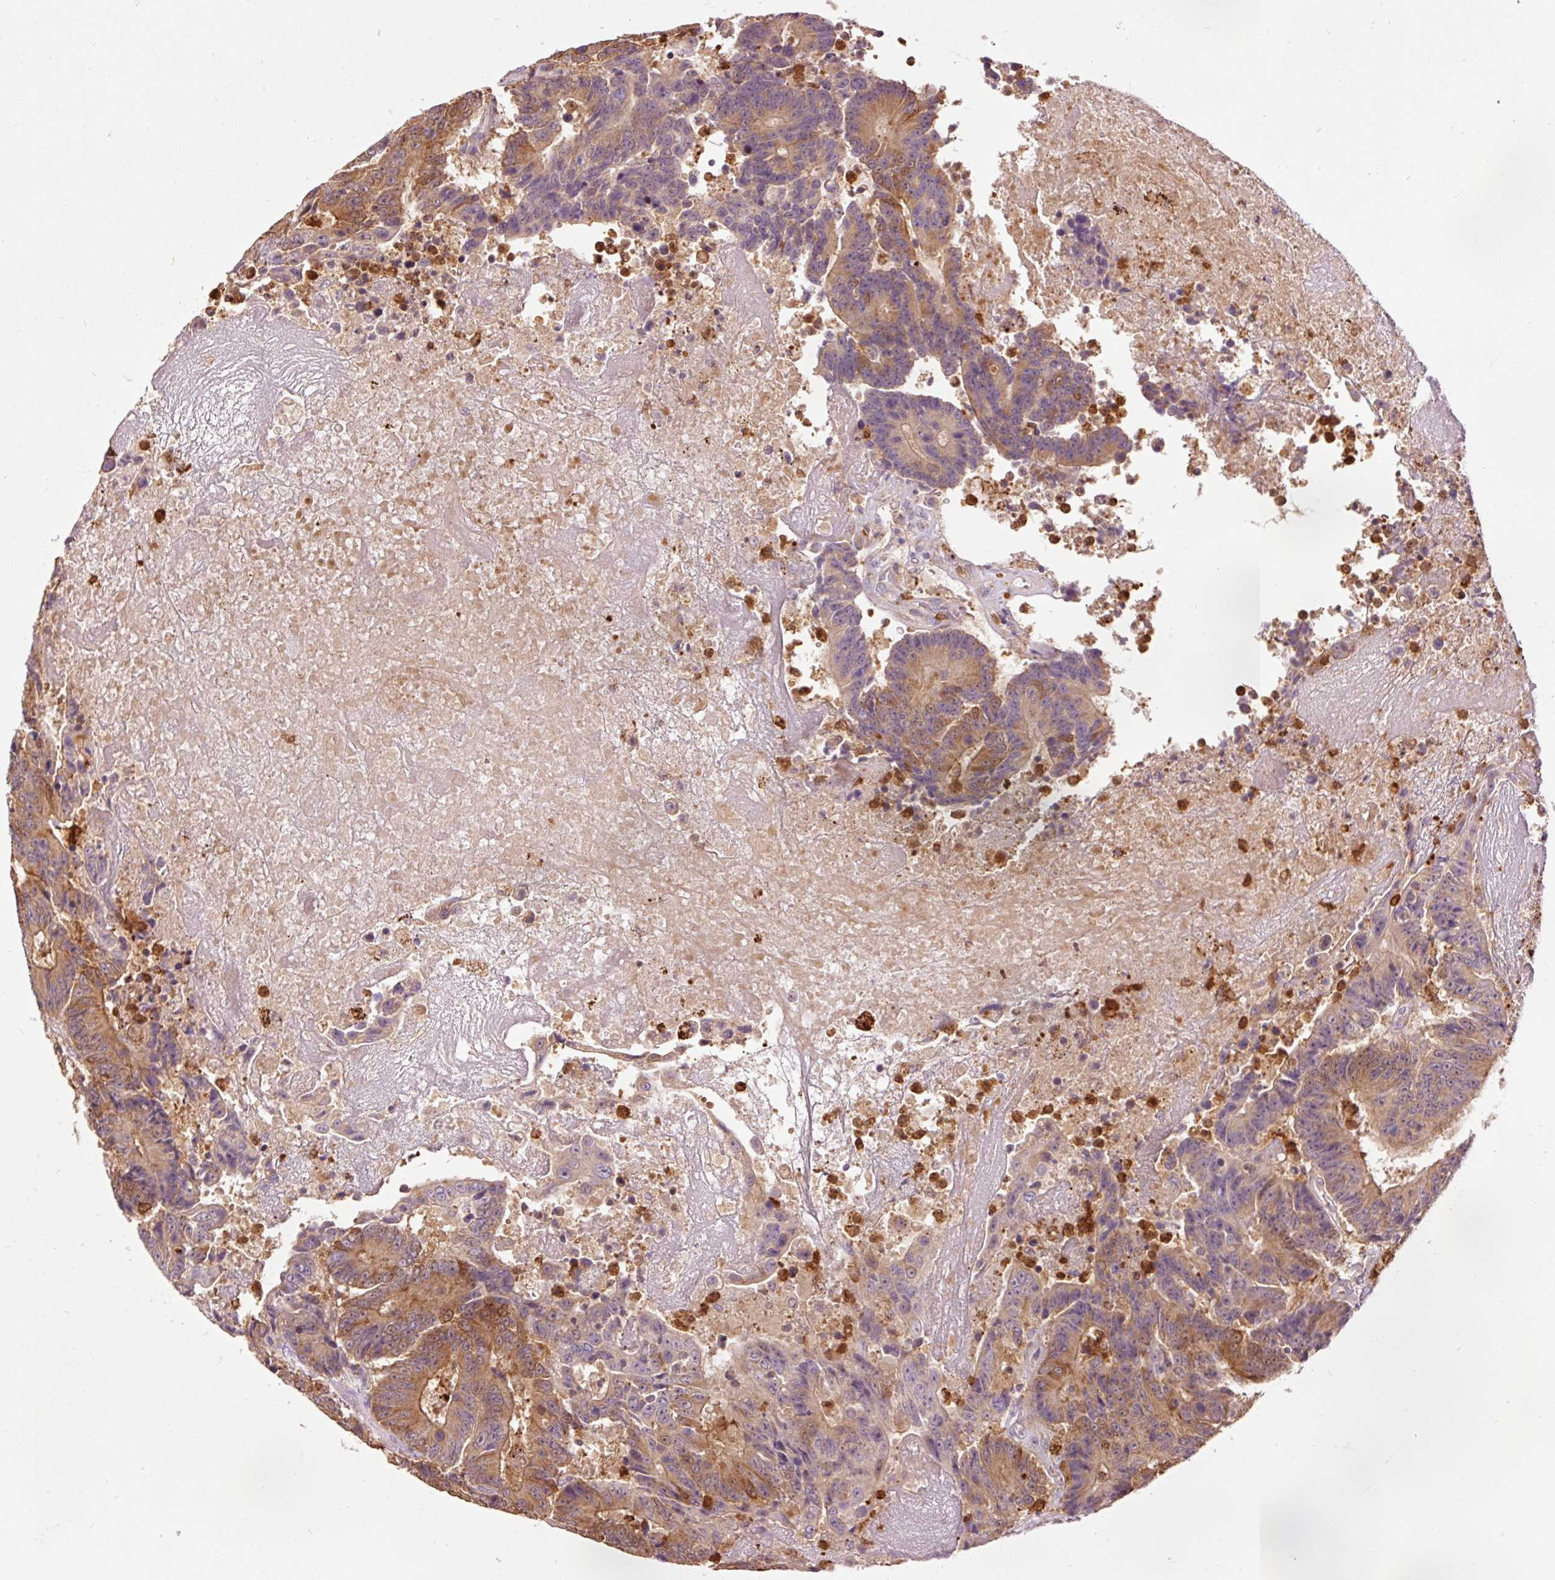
{"staining": {"intensity": "moderate", "quantity": ">75%", "location": "cytoplasmic/membranous"}, "tissue": "colorectal cancer", "cell_type": "Tumor cells", "image_type": "cancer", "snomed": [{"axis": "morphology", "description": "Adenocarcinoma, NOS"}, {"axis": "topography", "description": "Colon"}], "caption": "Protein positivity by immunohistochemistry (IHC) reveals moderate cytoplasmic/membranous expression in about >75% of tumor cells in colorectal adenocarcinoma.", "gene": "PRDX5", "patient": {"sex": "male", "age": 83}}